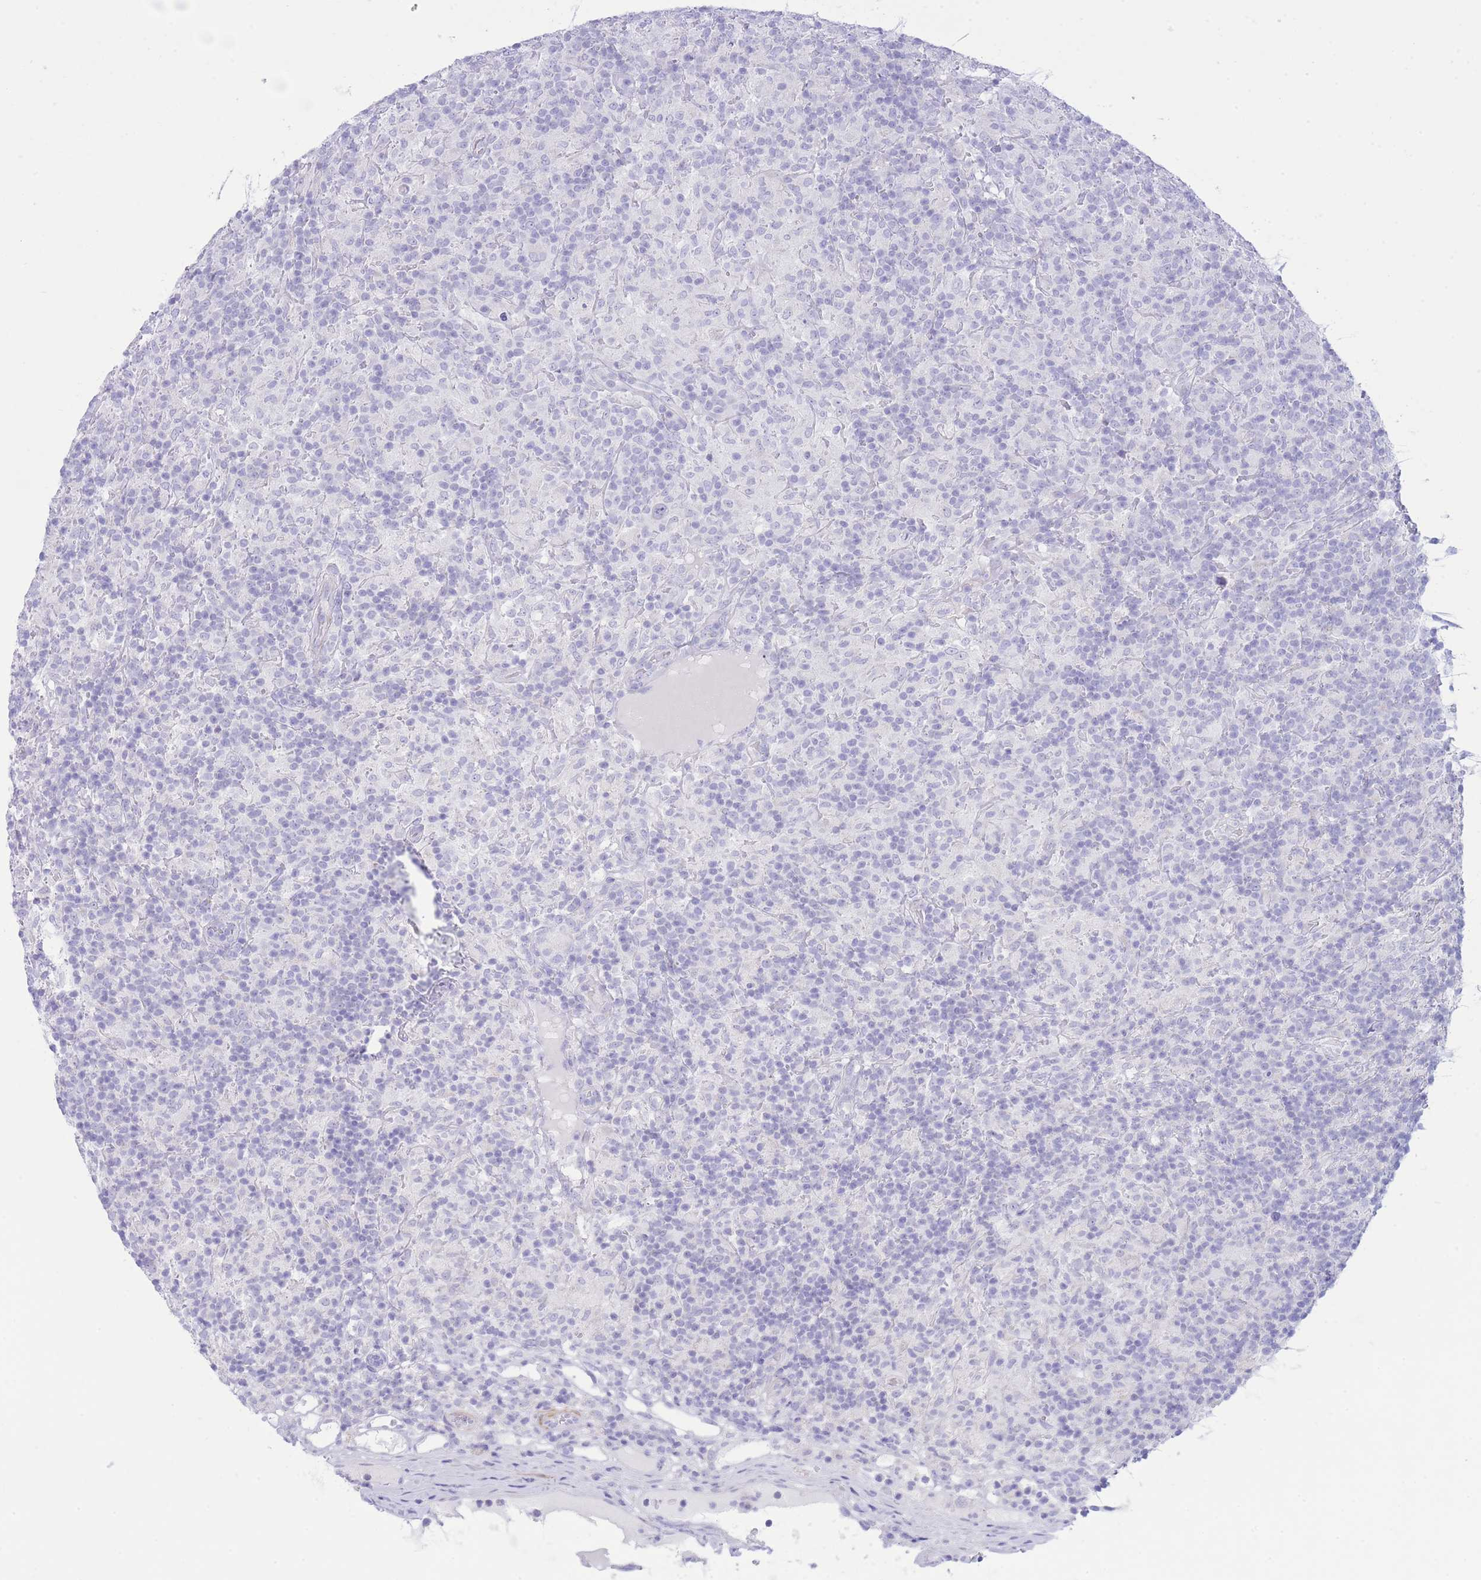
{"staining": {"intensity": "negative", "quantity": "none", "location": "none"}, "tissue": "lymphoma", "cell_type": "Tumor cells", "image_type": "cancer", "snomed": [{"axis": "morphology", "description": "Hodgkin's disease, NOS"}, {"axis": "topography", "description": "Lymph node"}], "caption": "Immunohistochemical staining of lymphoma displays no significant positivity in tumor cells.", "gene": "VWA8", "patient": {"sex": "male", "age": 70}}